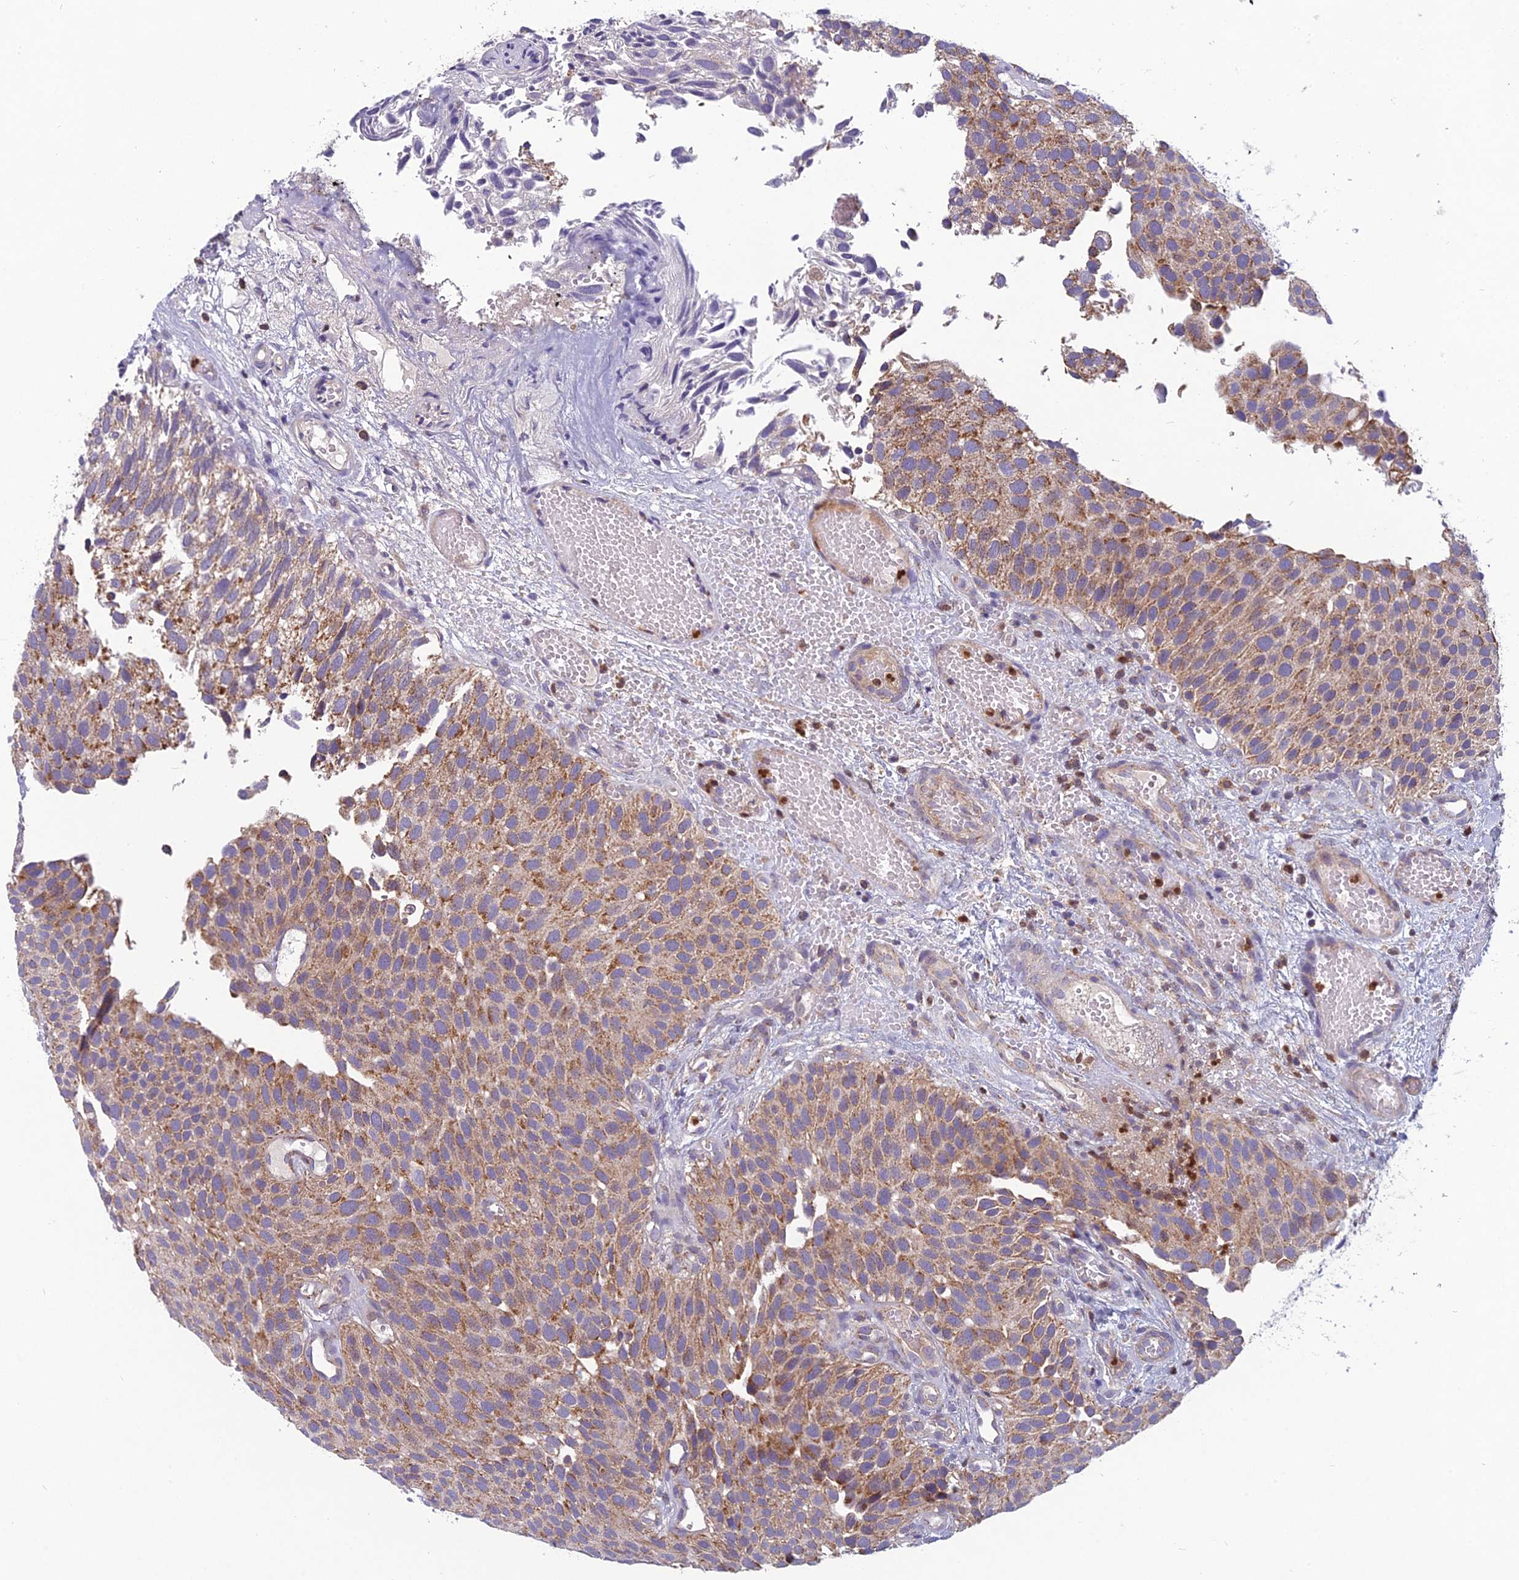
{"staining": {"intensity": "moderate", "quantity": ">75%", "location": "cytoplasmic/membranous"}, "tissue": "urothelial cancer", "cell_type": "Tumor cells", "image_type": "cancer", "snomed": [{"axis": "morphology", "description": "Urothelial carcinoma, Low grade"}, {"axis": "topography", "description": "Urinary bladder"}], "caption": "Tumor cells display medium levels of moderate cytoplasmic/membranous positivity in about >75% of cells in urothelial cancer.", "gene": "ENSG00000188897", "patient": {"sex": "male", "age": 89}}